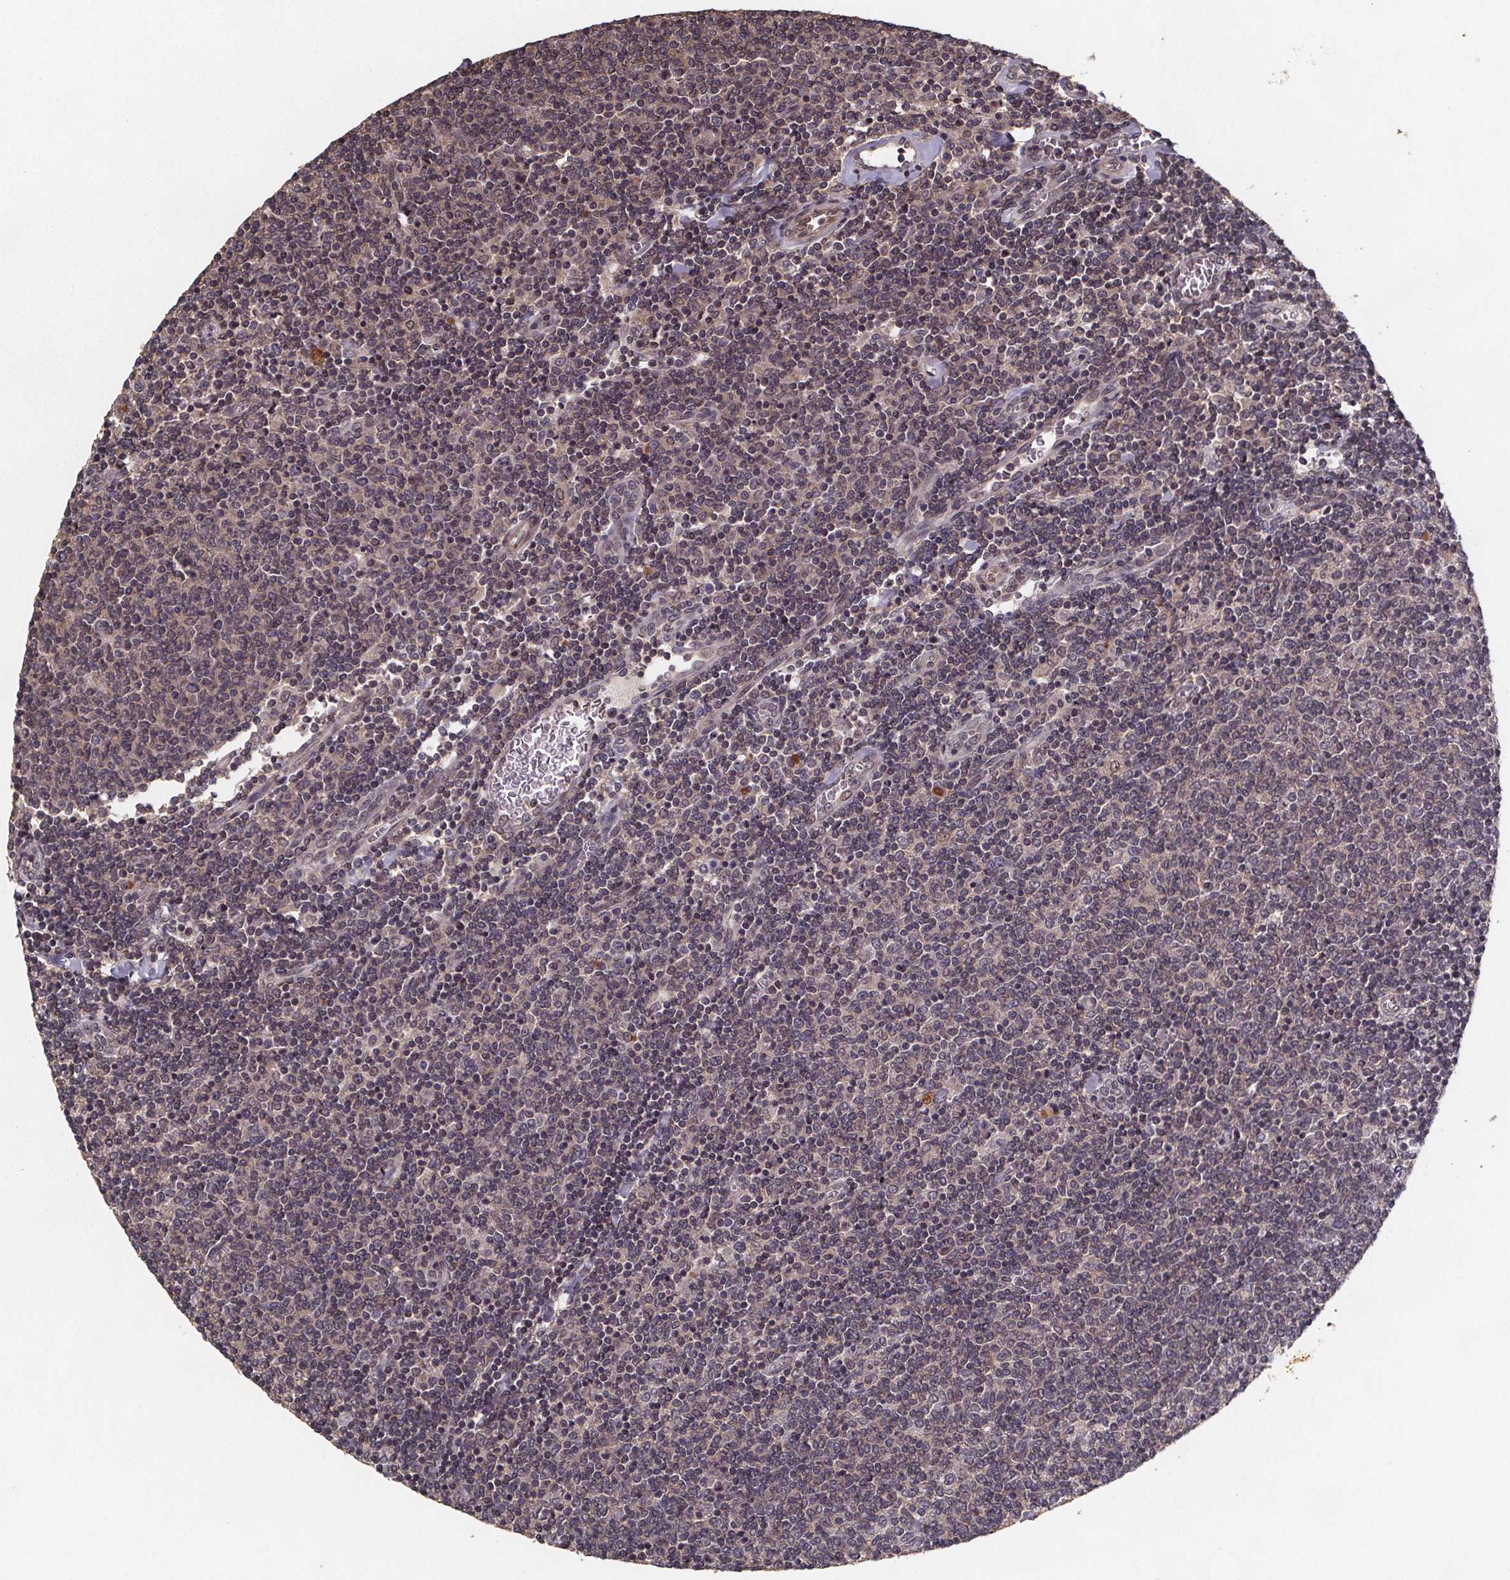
{"staining": {"intensity": "negative", "quantity": "none", "location": "none"}, "tissue": "lymphoma", "cell_type": "Tumor cells", "image_type": "cancer", "snomed": [{"axis": "morphology", "description": "Malignant lymphoma, non-Hodgkin's type, Low grade"}, {"axis": "topography", "description": "Lymph node"}], "caption": "Immunohistochemistry of human lymphoma exhibits no positivity in tumor cells.", "gene": "PIERCE2", "patient": {"sex": "male", "age": 52}}